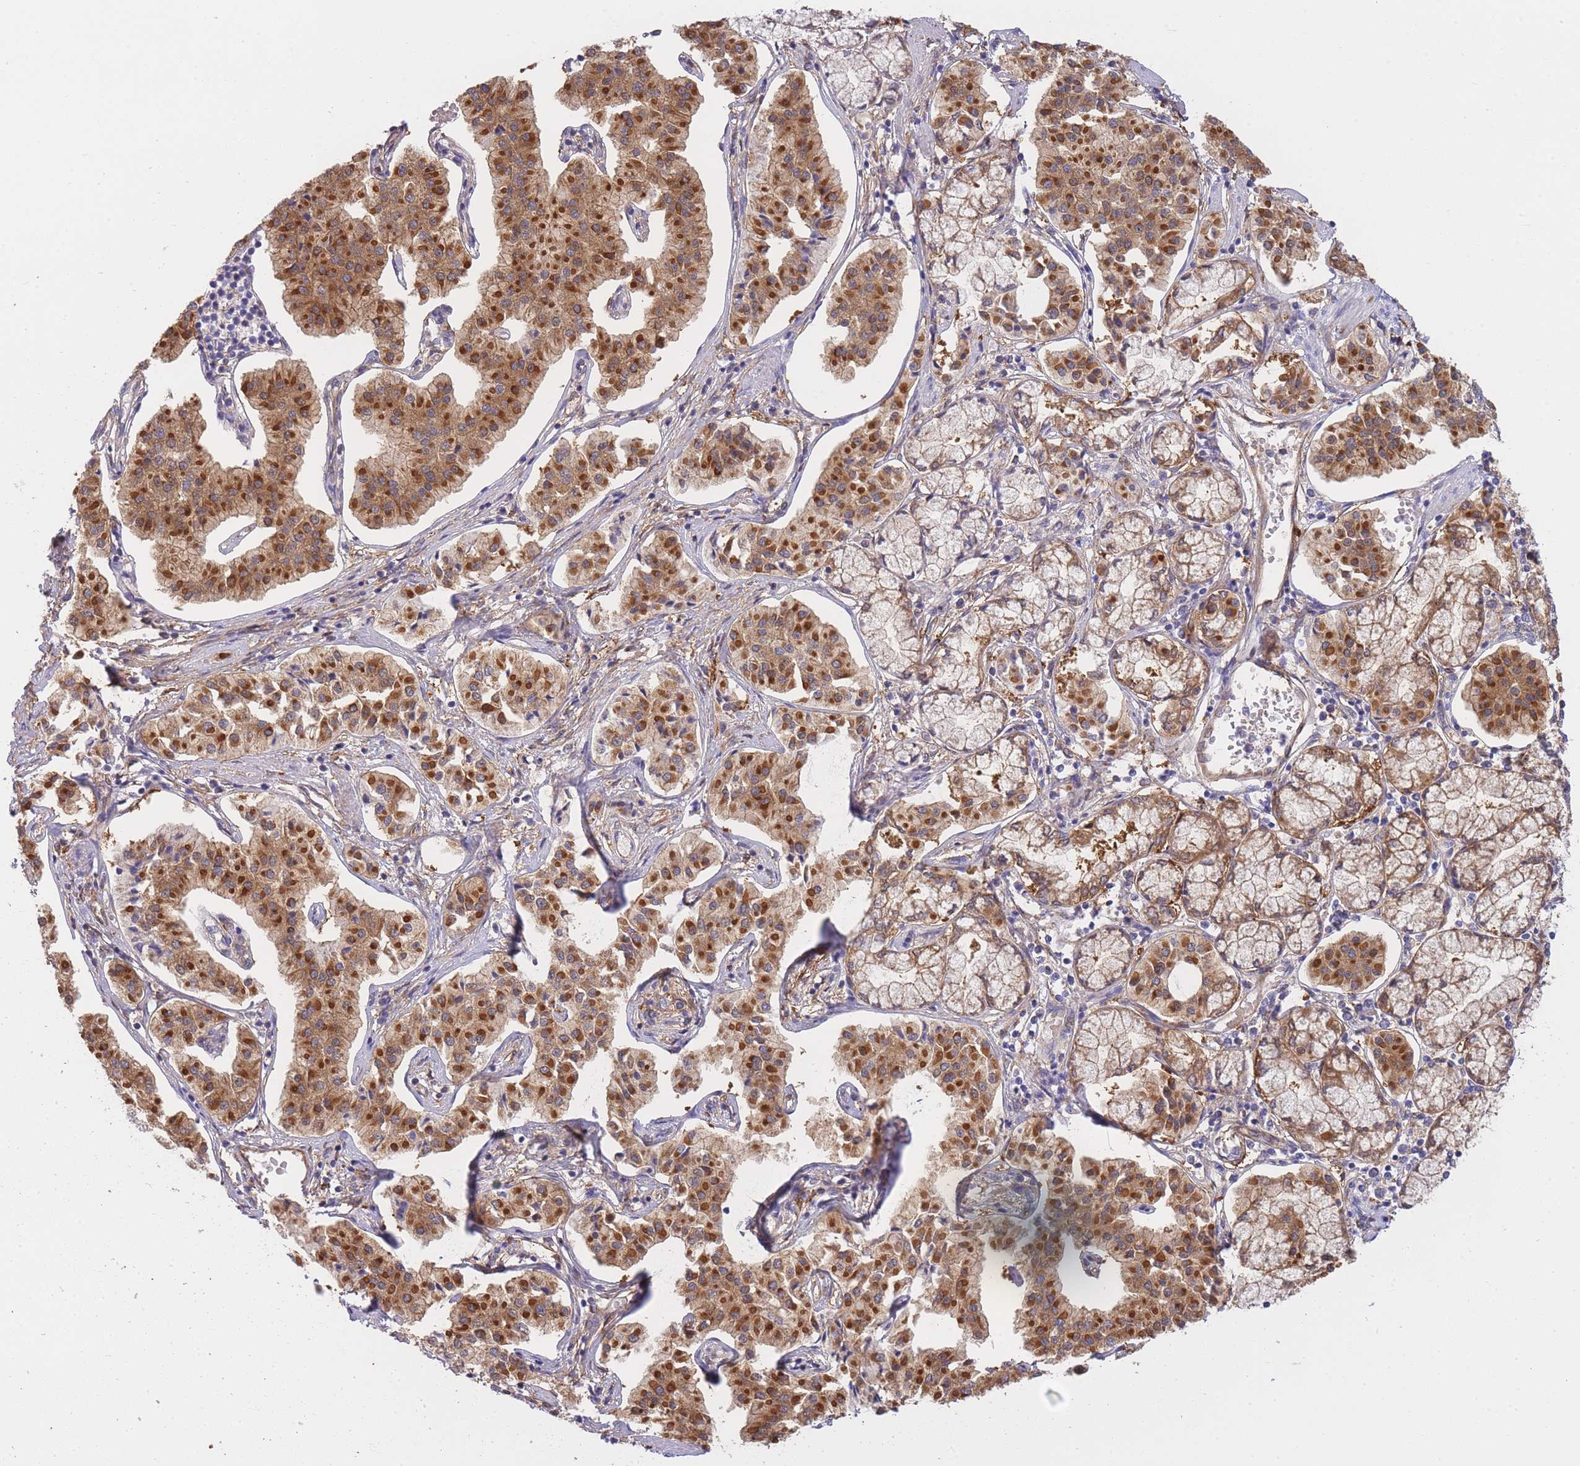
{"staining": {"intensity": "strong", "quantity": ">75%", "location": "cytoplasmic/membranous"}, "tissue": "pancreatic cancer", "cell_type": "Tumor cells", "image_type": "cancer", "snomed": [{"axis": "morphology", "description": "Adenocarcinoma, NOS"}, {"axis": "topography", "description": "Pancreas"}], "caption": "An image of pancreatic adenocarcinoma stained for a protein displays strong cytoplasmic/membranous brown staining in tumor cells. Immunohistochemistry (ihc) stains the protein of interest in brown and the nuclei are stained blue.", "gene": "ECPAS", "patient": {"sex": "female", "age": 50}}